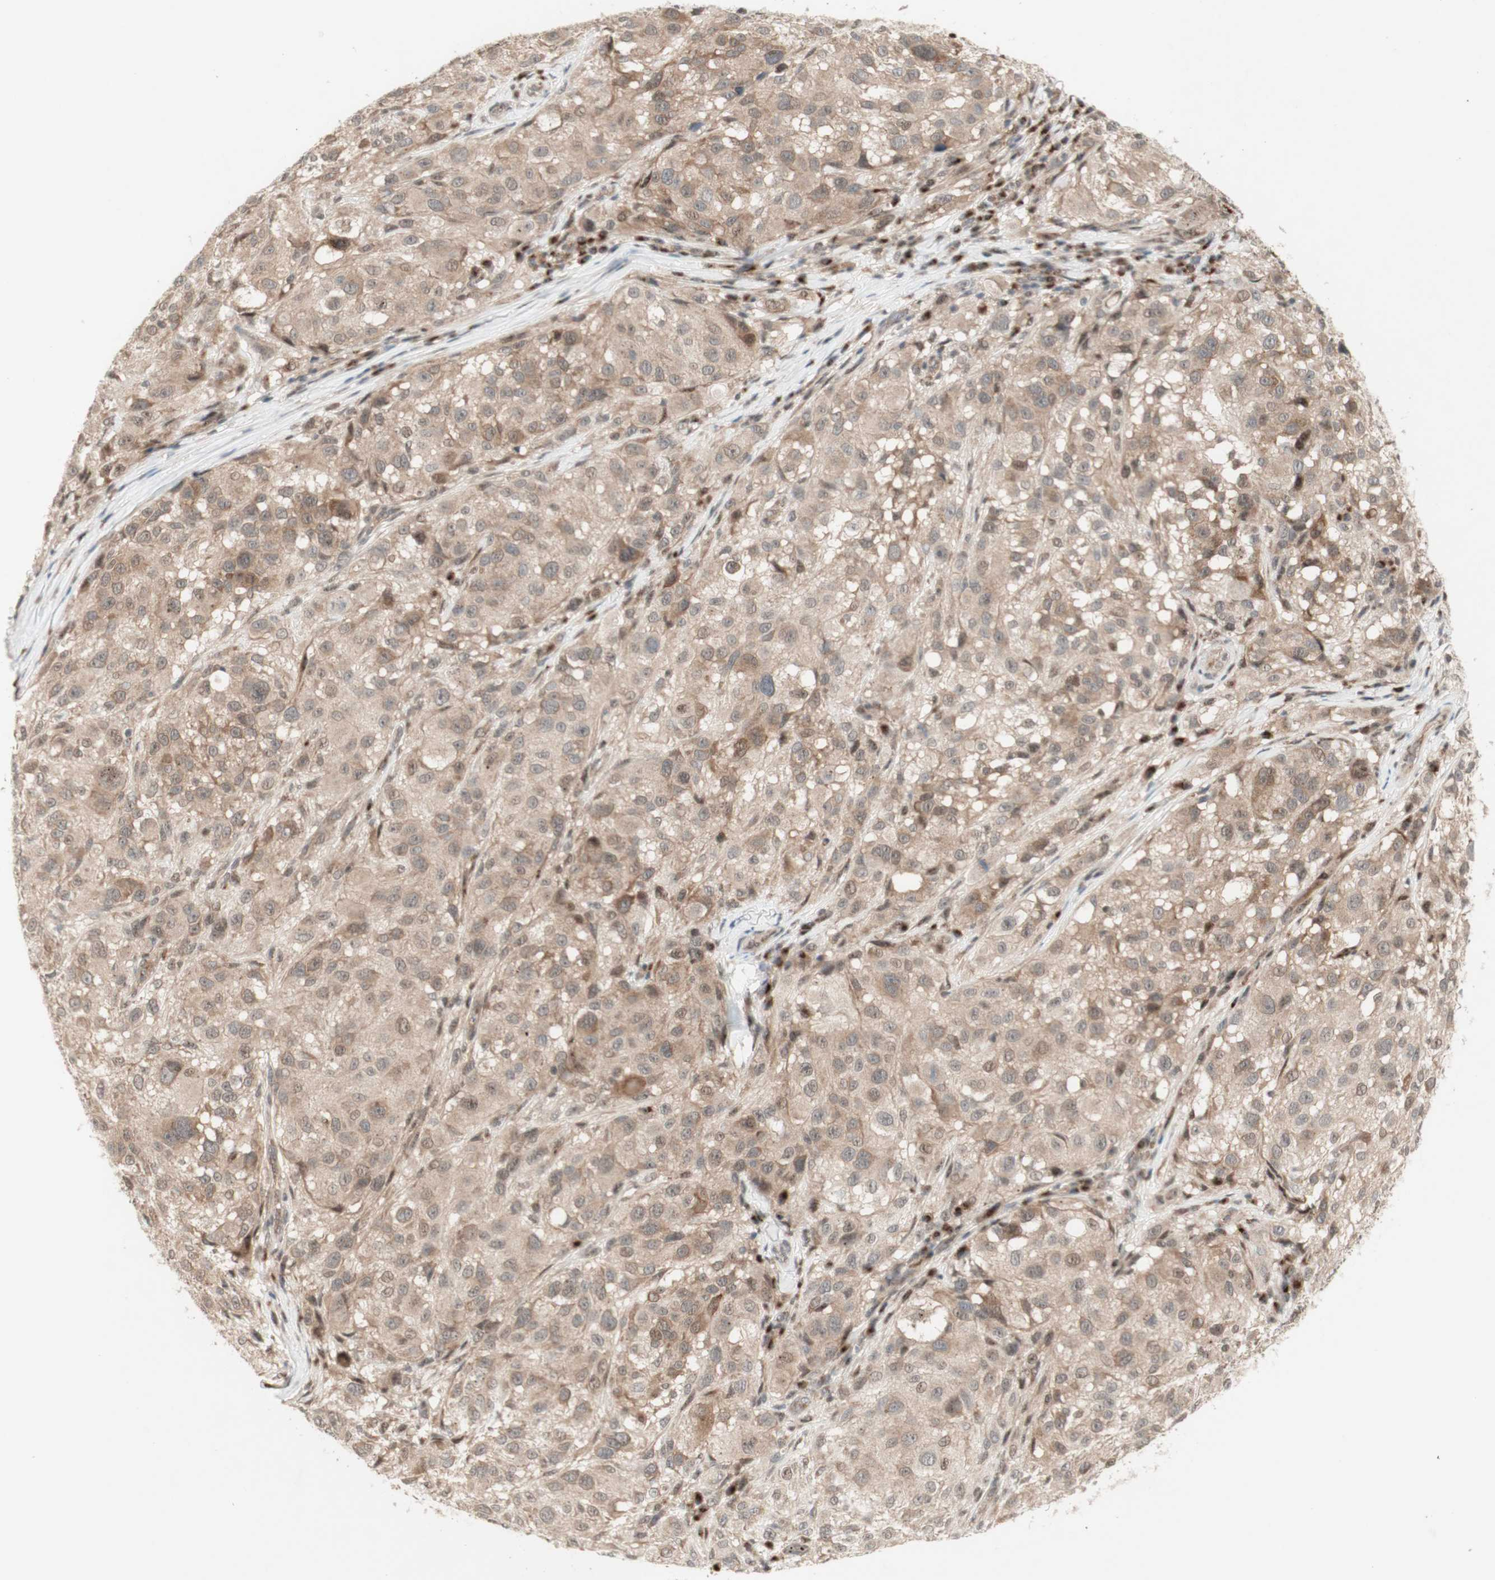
{"staining": {"intensity": "moderate", "quantity": ">75%", "location": "cytoplasmic/membranous,nuclear"}, "tissue": "melanoma", "cell_type": "Tumor cells", "image_type": "cancer", "snomed": [{"axis": "morphology", "description": "Necrosis, NOS"}, {"axis": "morphology", "description": "Malignant melanoma, NOS"}, {"axis": "topography", "description": "Skin"}], "caption": "Immunohistochemistry of malignant melanoma displays medium levels of moderate cytoplasmic/membranous and nuclear expression in about >75% of tumor cells. The protein is stained brown, and the nuclei are stained in blue (DAB (3,3'-diaminobenzidine) IHC with brightfield microscopy, high magnification).", "gene": "CYLD", "patient": {"sex": "female", "age": 87}}